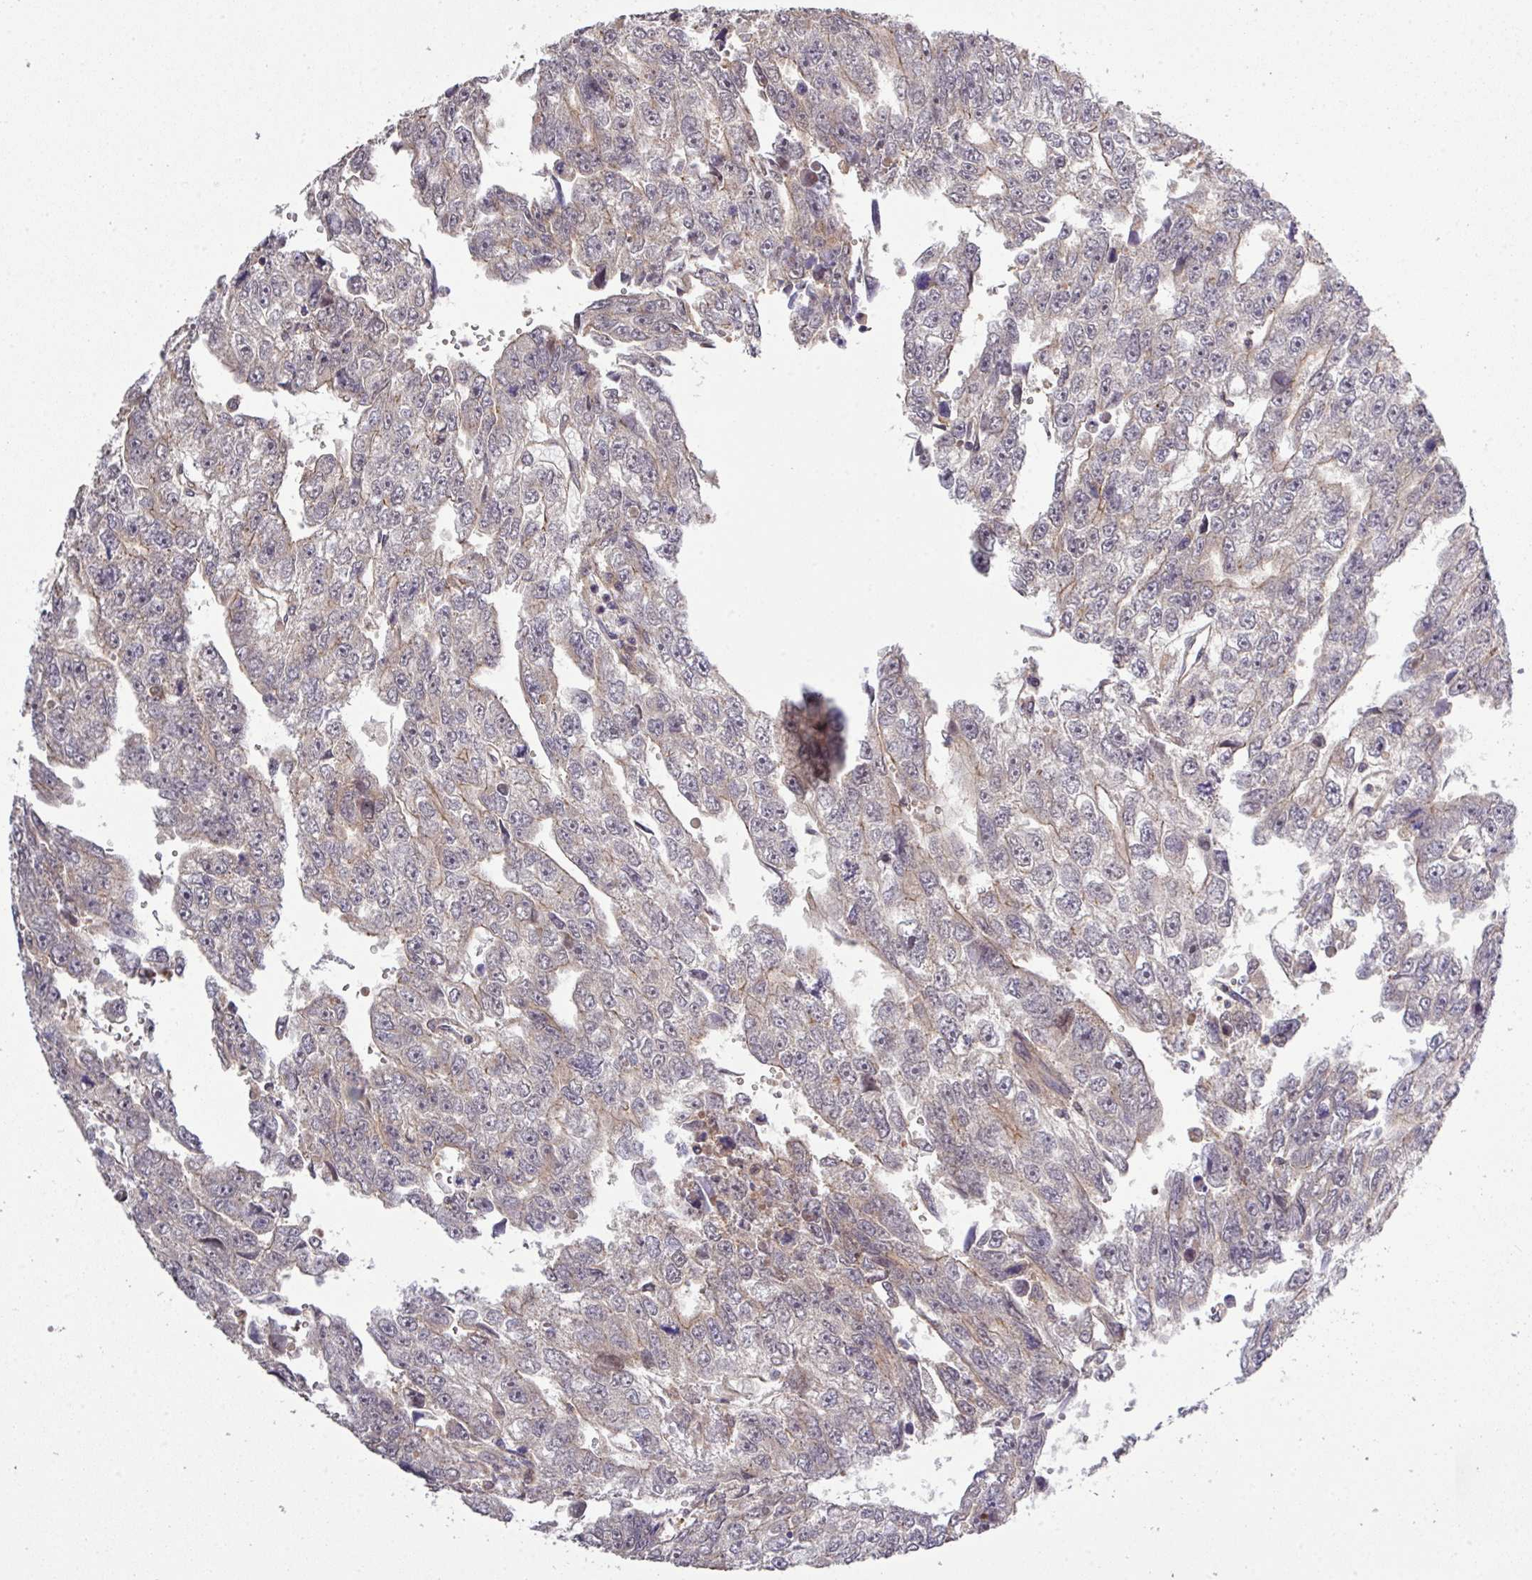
{"staining": {"intensity": "weak", "quantity": "25%-75%", "location": "cytoplasmic/membranous"}, "tissue": "testis cancer", "cell_type": "Tumor cells", "image_type": "cancer", "snomed": [{"axis": "morphology", "description": "Carcinoma, Embryonal, NOS"}, {"axis": "topography", "description": "Testis"}], "caption": "Immunohistochemical staining of human testis cancer (embryonal carcinoma) displays low levels of weak cytoplasmic/membranous expression in about 25%-75% of tumor cells.", "gene": "ARPIN", "patient": {"sex": "male", "age": 20}}